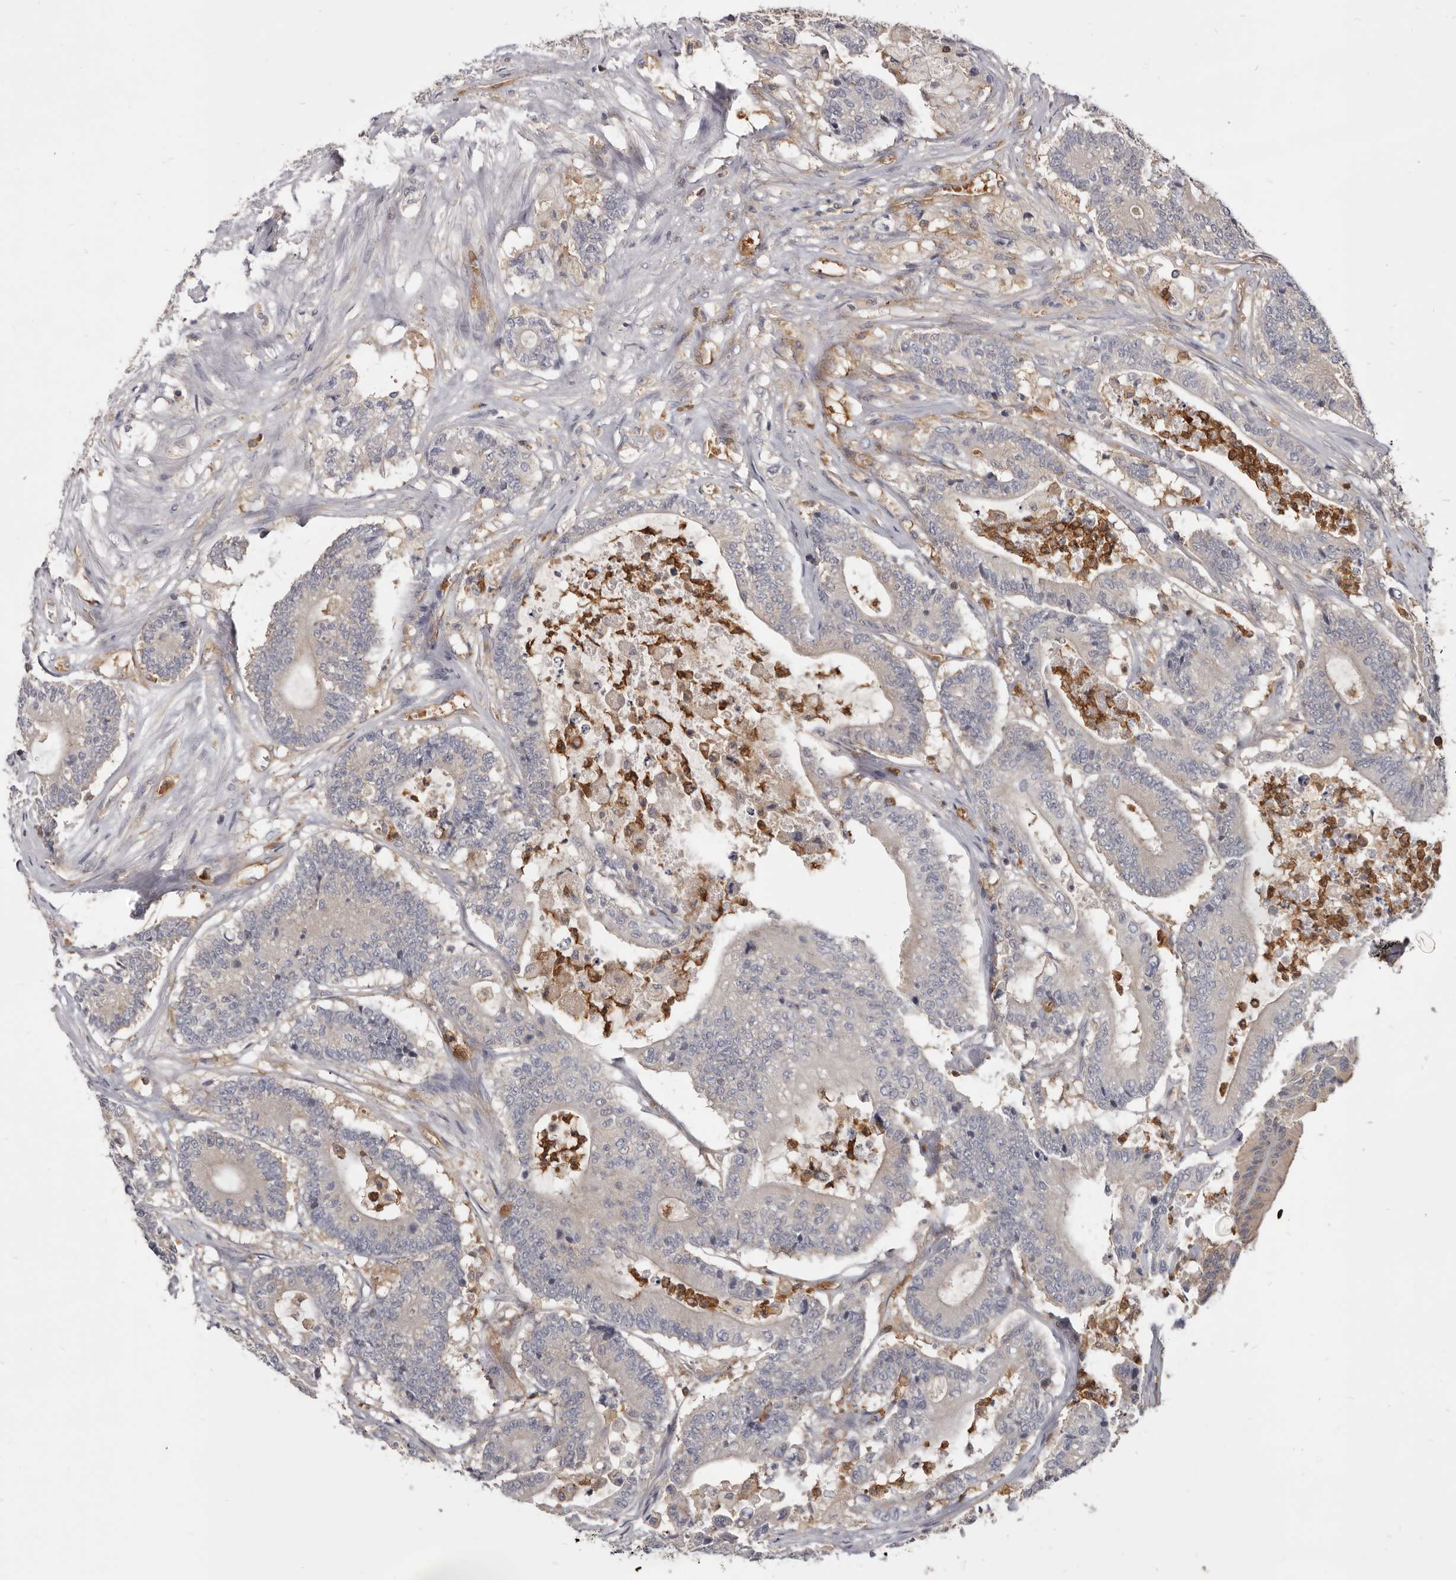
{"staining": {"intensity": "negative", "quantity": "none", "location": "none"}, "tissue": "colorectal cancer", "cell_type": "Tumor cells", "image_type": "cancer", "snomed": [{"axis": "morphology", "description": "Adenocarcinoma, NOS"}, {"axis": "topography", "description": "Colon"}], "caption": "High magnification brightfield microscopy of adenocarcinoma (colorectal) stained with DAB (brown) and counterstained with hematoxylin (blue): tumor cells show no significant expression.", "gene": "CBL", "patient": {"sex": "female", "age": 84}}